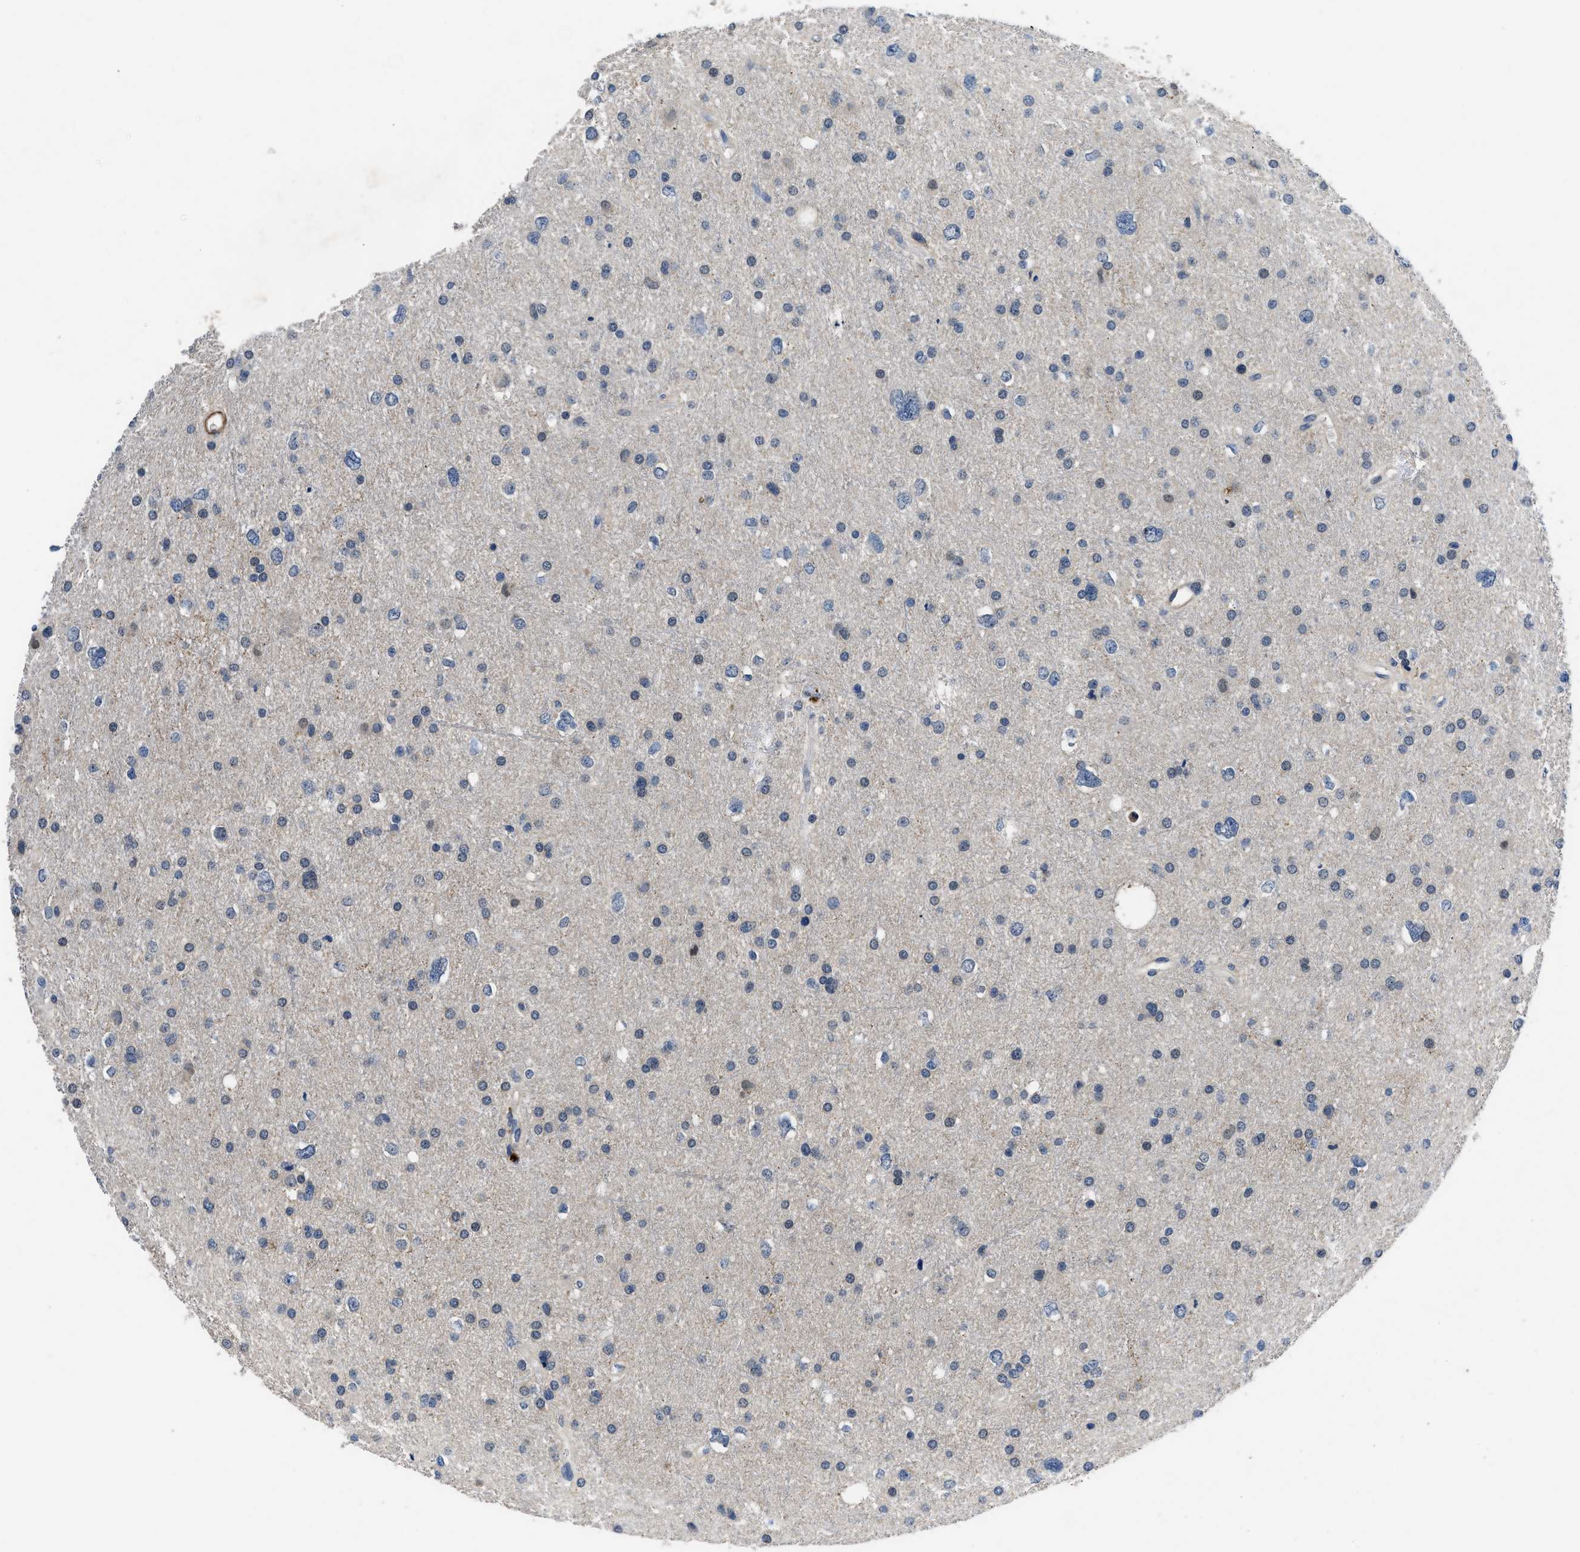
{"staining": {"intensity": "negative", "quantity": "none", "location": "none"}, "tissue": "glioma", "cell_type": "Tumor cells", "image_type": "cancer", "snomed": [{"axis": "morphology", "description": "Glioma, malignant, Low grade"}, {"axis": "topography", "description": "Brain"}], "caption": "Image shows no protein positivity in tumor cells of glioma tissue.", "gene": "LANCL2", "patient": {"sex": "female", "age": 37}}